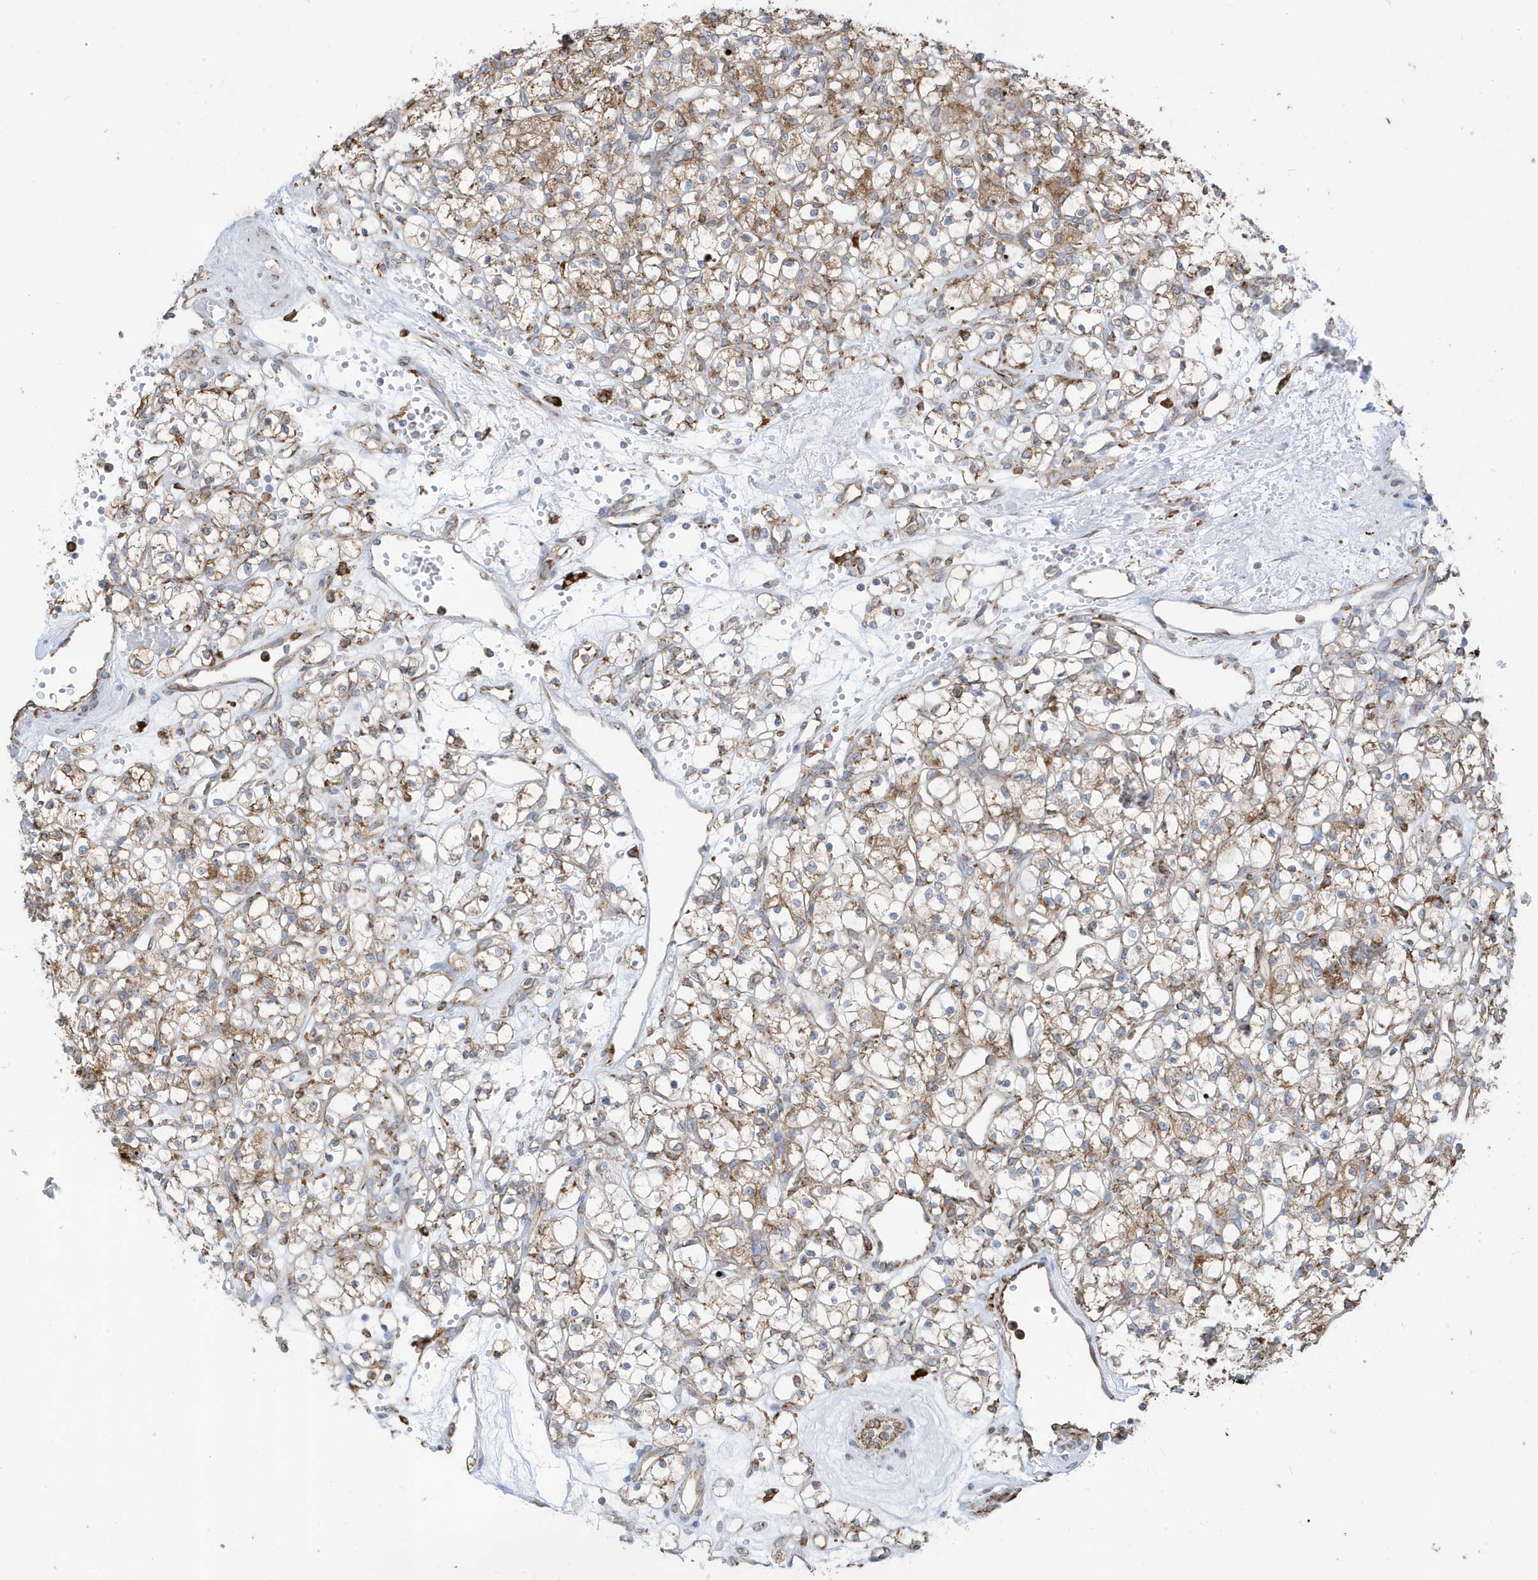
{"staining": {"intensity": "moderate", "quantity": ">75%", "location": "cytoplasmic/membranous"}, "tissue": "renal cancer", "cell_type": "Tumor cells", "image_type": "cancer", "snomed": [{"axis": "morphology", "description": "Adenocarcinoma, NOS"}, {"axis": "topography", "description": "Kidney"}], "caption": "Human renal adenocarcinoma stained with a brown dye reveals moderate cytoplasmic/membranous positive staining in approximately >75% of tumor cells.", "gene": "PDIA6", "patient": {"sex": "female", "age": 59}}